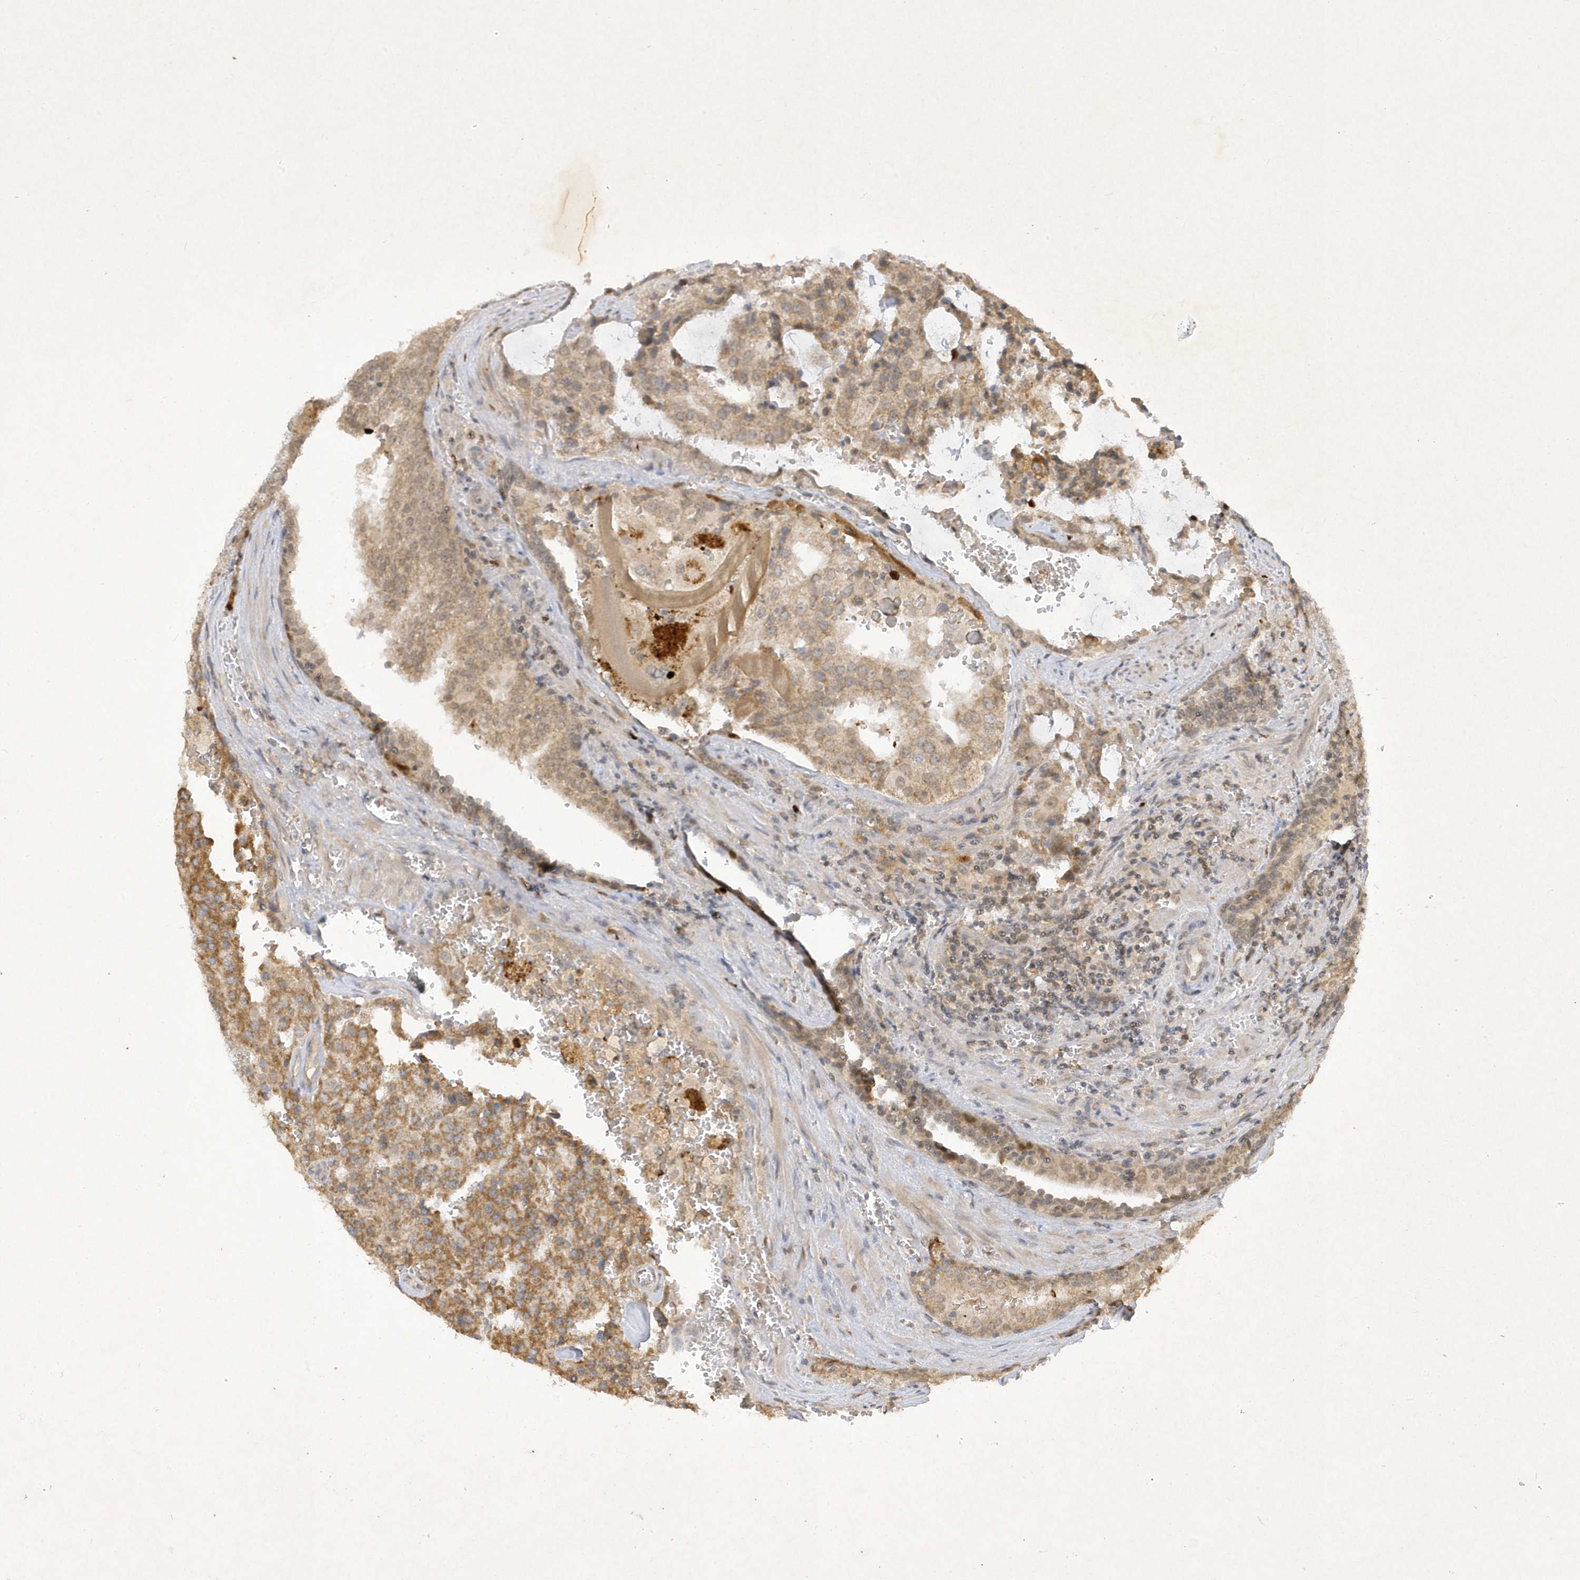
{"staining": {"intensity": "weak", "quantity": ">75%", "location": "cytoplasmic/membranous"}, "tissue": "prostate cancer", "cell_type": "Tumor cells", "image_type": "cancer", "snomed": [{"axis": "morphology", "description": "Adenocarcinoma, High grade"}, {"axis": "topography", "description": "Prostate"}], "caption": "Prostate high-grade adenocarcinoma stained with a brown dye reveals weak cytoplasmic/membranous positive positivity in approximately >75% of tumor cells.", "gene": "ZNF213", "patient": {"sex": "male", "age": 68}}